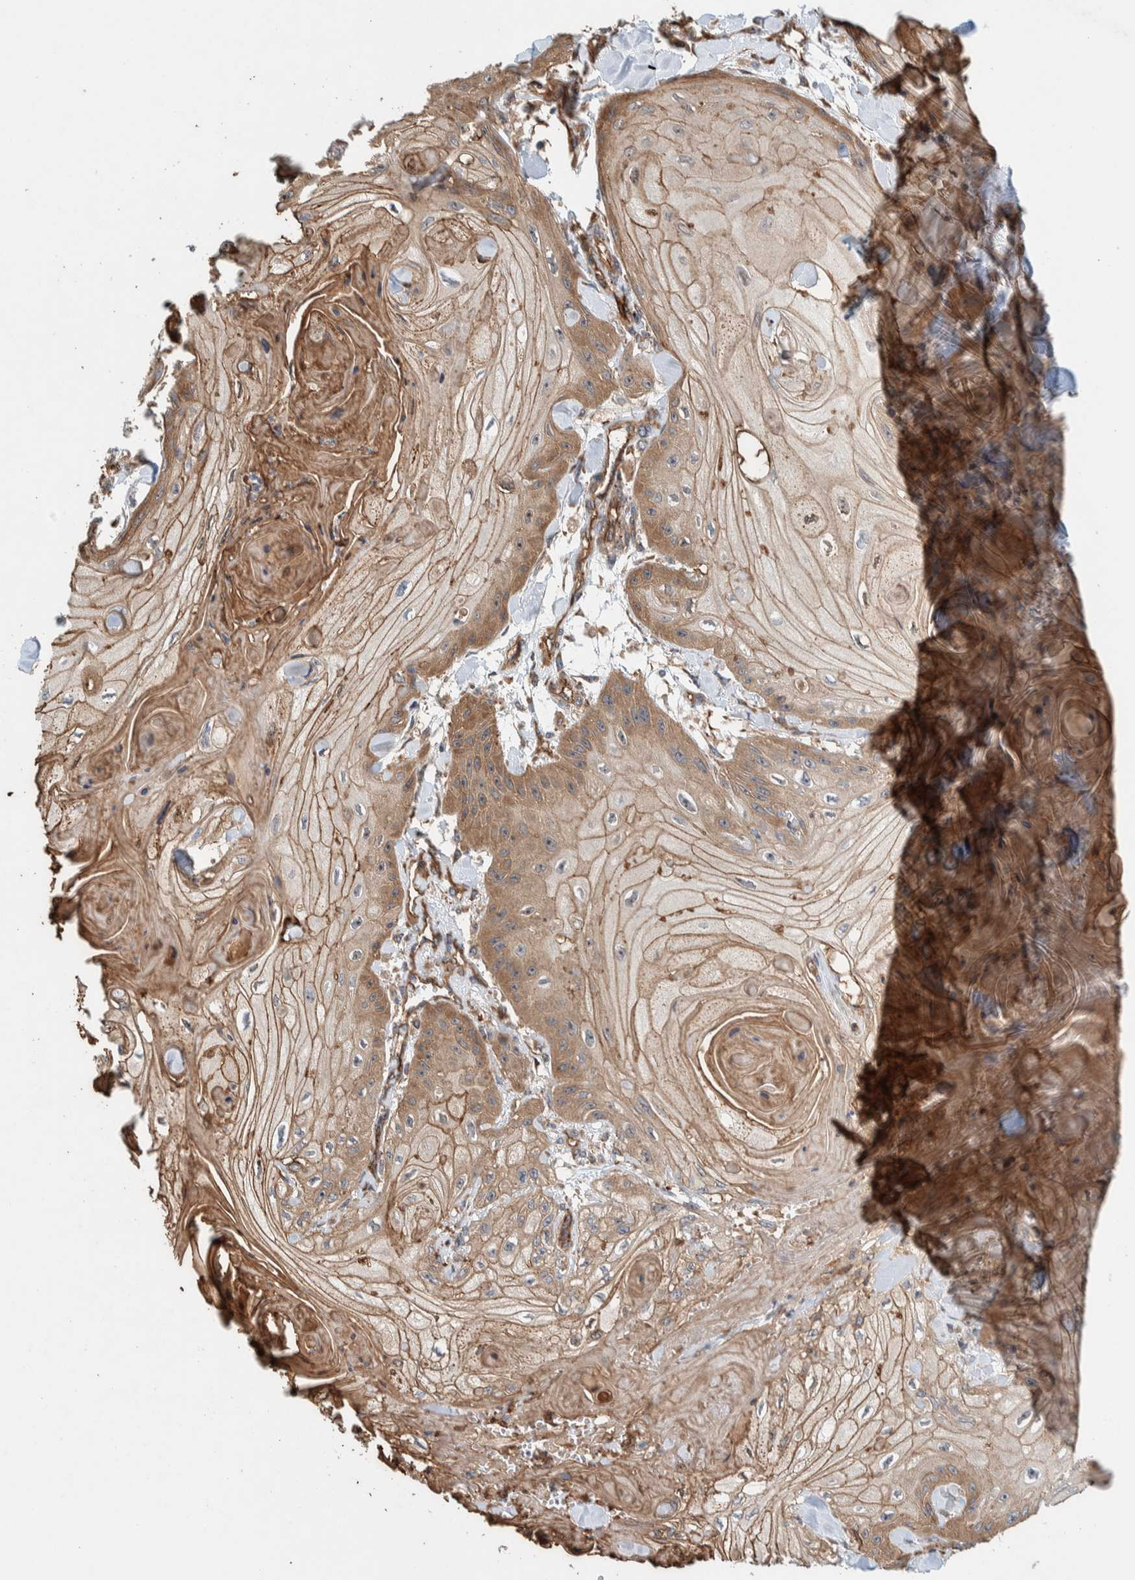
{"staining": {"intensity": "moderate", "quantity": ">75%", "location": "cytoplasmic/membranous"}, "tissue": "skin cancer", "cell_type": "Tumor cells", "image_type": "cancer", "snomed": [{"axis": "morphology", "description": "Squamous cell carcinoma, NOS"}, {"axis": "topography", "description": "Skin"}], "caption": "Immunohistochemistry (IHC) photomicrograph of human skin cancer (squamous cell carcinoma) stained for a protein (brown), which displays medium levels of moderate cytoplasmic/membranous expression in about >75% of tumor cells.", "gene": "PKD1L1", "patient": {"sex": "male", "age": 74}}